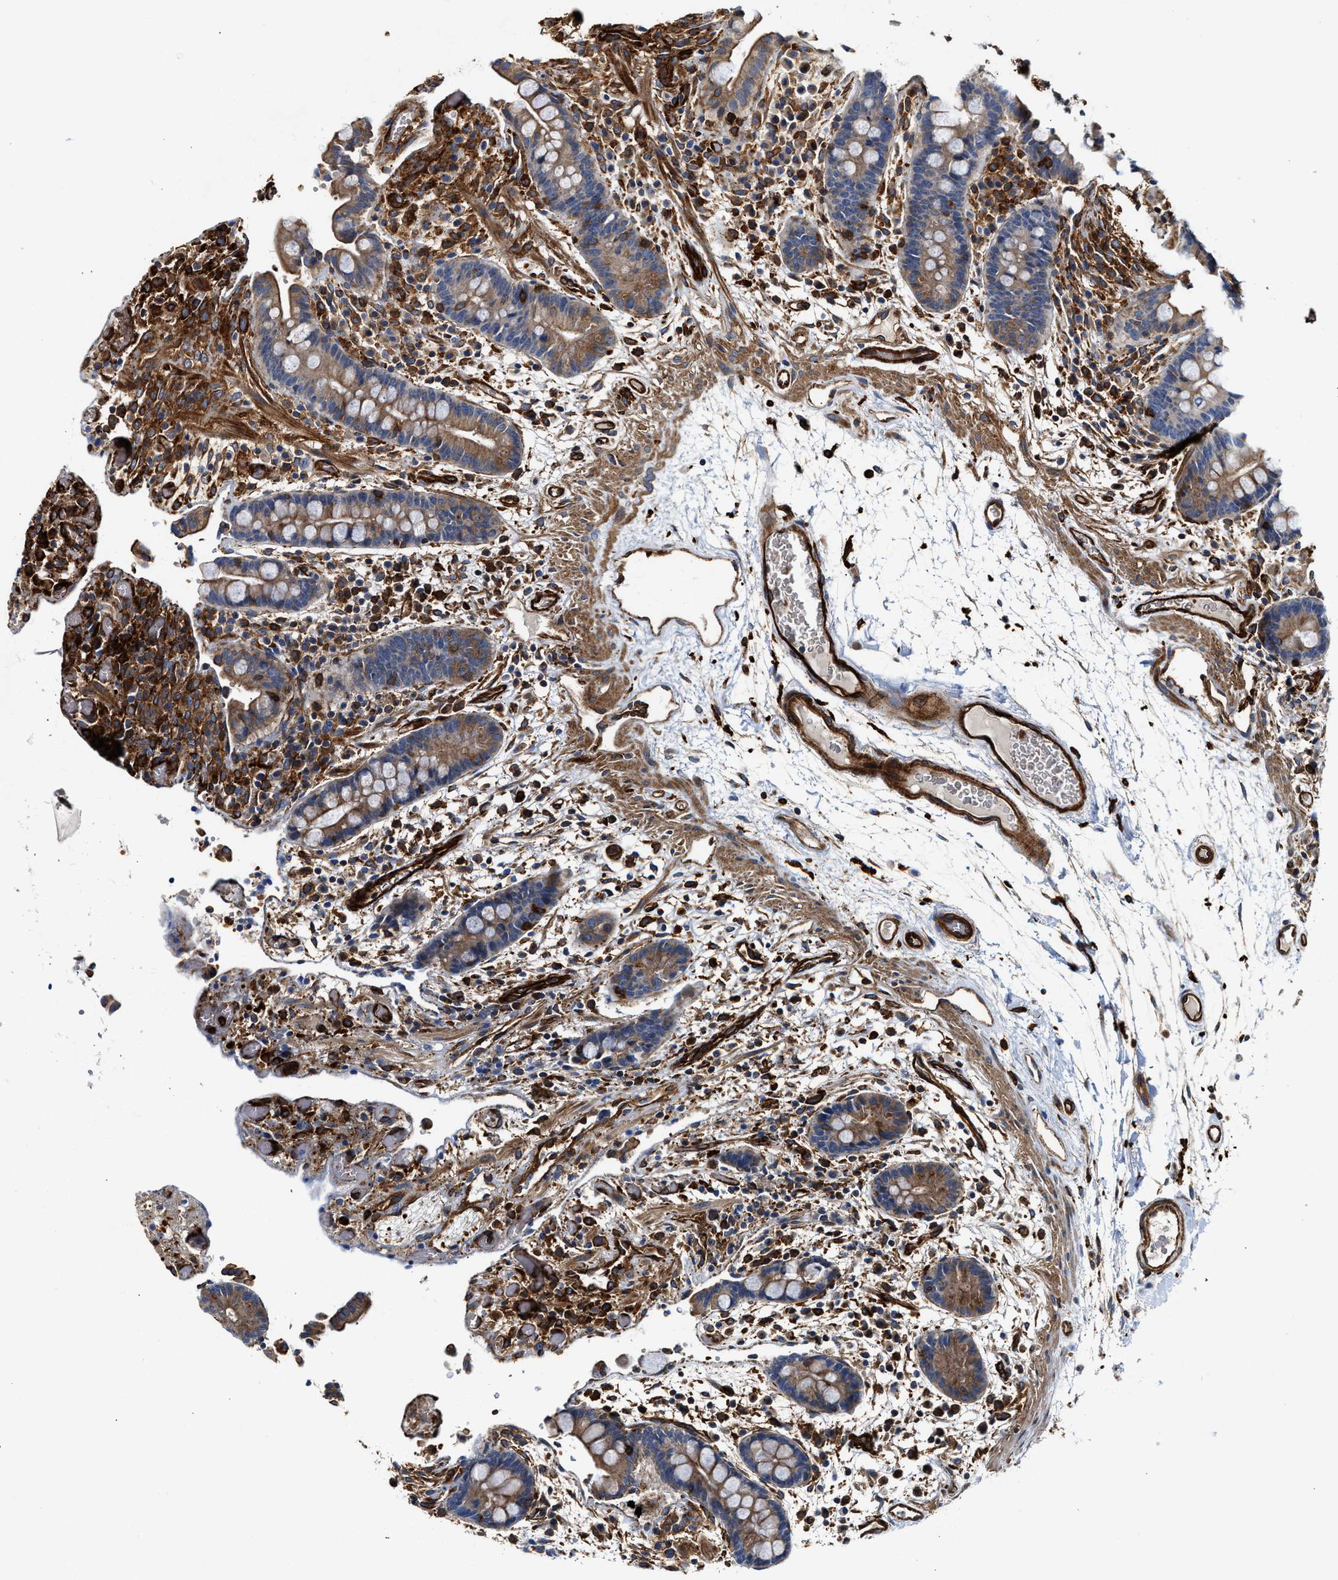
{"staining": {"intensity": "strong", "quantity": ">75%", "location": "cytoplasmic/membranous"}, "tissue": "colon", "cell_type": "Endothelial cells", "image_type": "normal", "snomed": [{"axis": "morphology", "description": "Normal tissue, NOS"}, {"axis": "topography", "description": "Colon"}], "caption": "This photomicrograph demonstrates IHC staining of unremarkable colon, with high strong cytoplasmic/membranous staining in approximately >75% of endothelial cells.", "gene": "HIP1", "patient": {"sex": "male", "age": 73}}